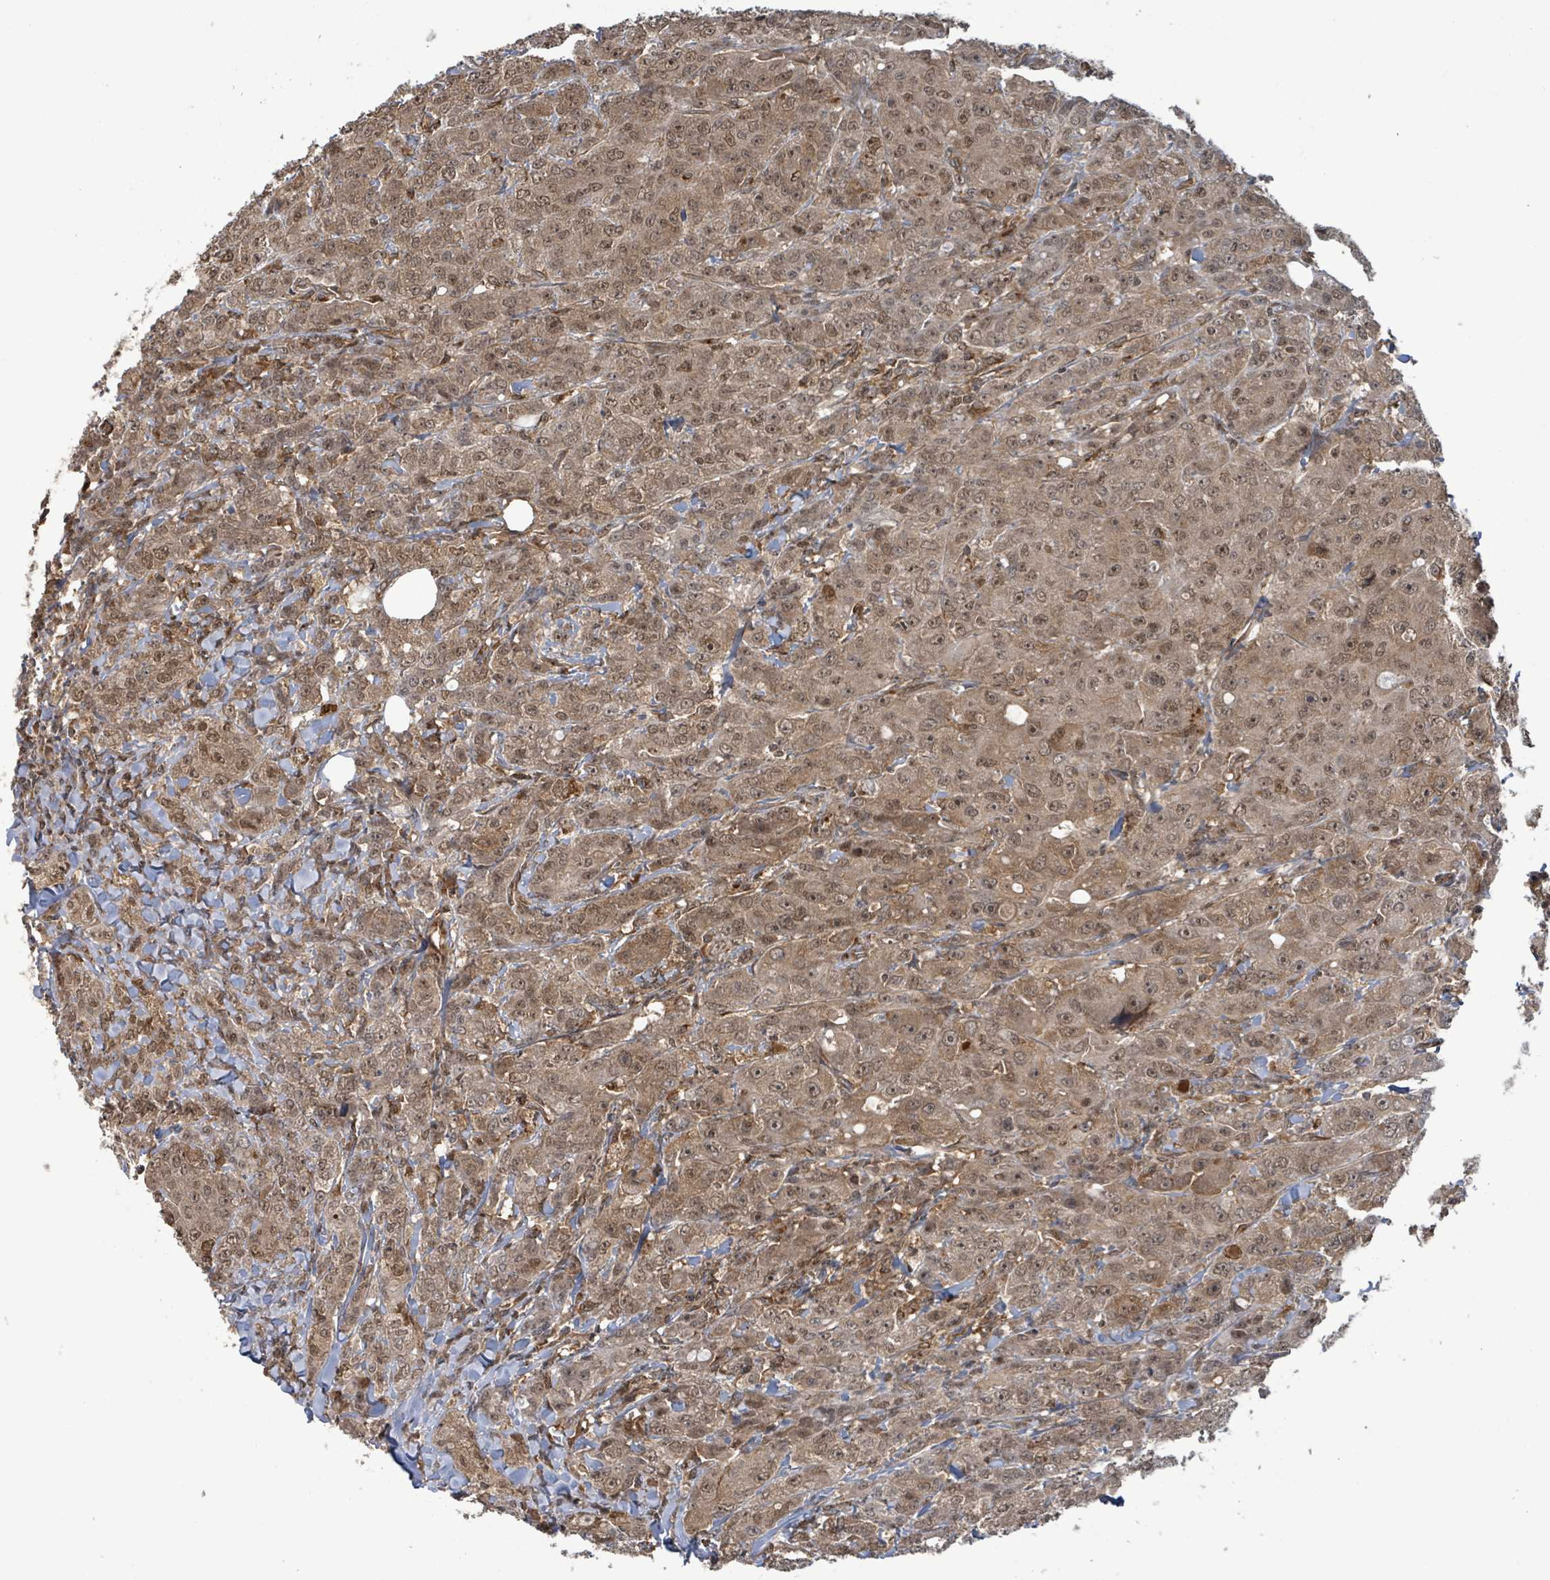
{"staining": {"intensity": "moderate", "quantity": ">75%", "location": "cytoplasmic/membranous,nuclear"}, "tissue": "breast cancer", "cell_type": "Tumor cells", "image_type": "cancer", "snomed": [{"axis": "morphology", "description": "Duct carcinoma"}, {"axis": "topography", "description": "Breast"}], "caption": "Immunohistochemistry (IHC) staining of breast cancer (invasive ductal carcinoma), which displays medium levels of moderate cytoplasmic/membranous and nuclear staining in about >75% of tumor cells indicating moderate cytoplasmic/membranous and nuclear protein positivity. The staining was performed using DAB (3,3'-diaminobenzidine) (brown) for protein detection and nuclei were counterstained in hematoxylin (blue).", "gene": "KLC1", "patient": {"sex": "female", "age": 43}}